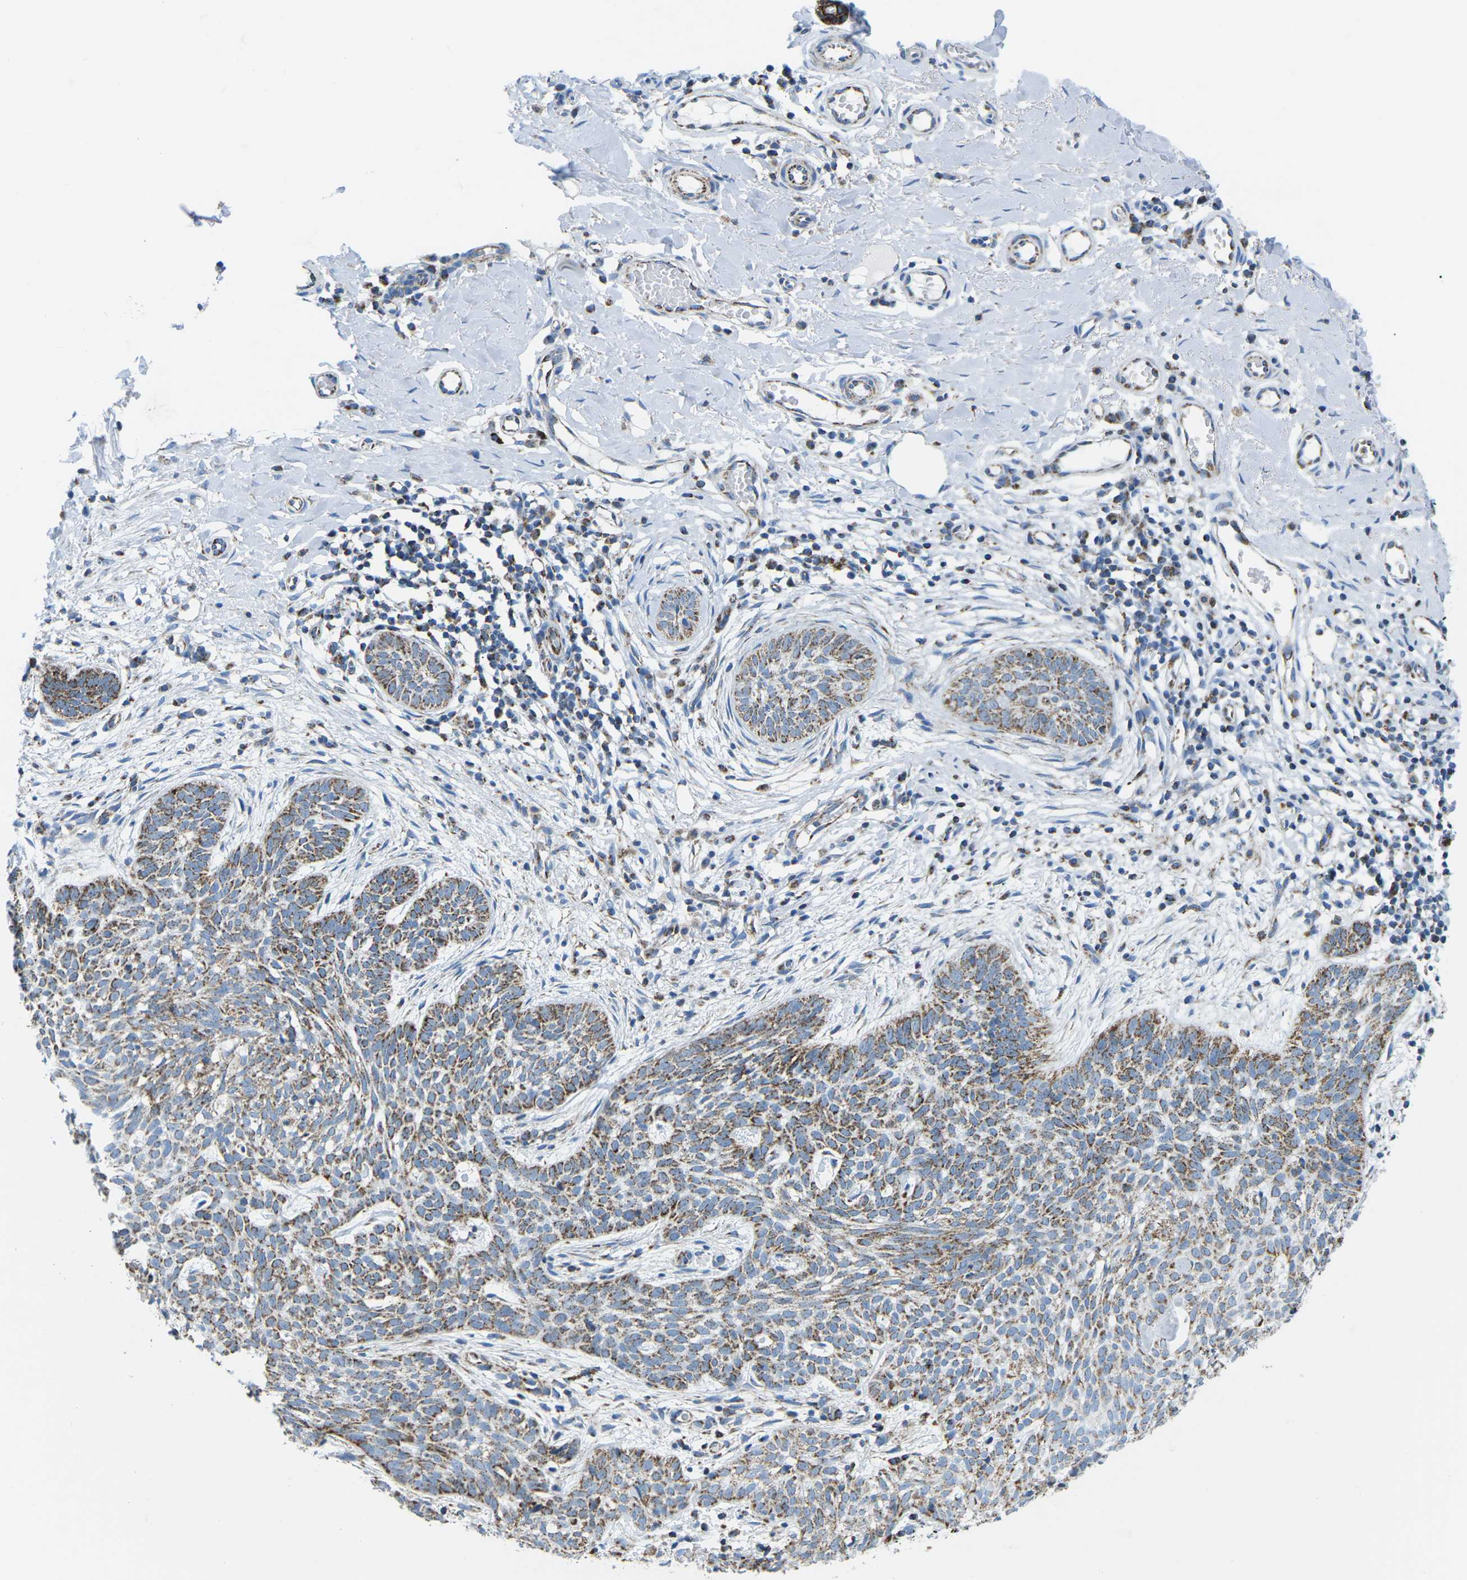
{"staining": {"intensity": "moderate", "quantity": ">75%", "location": "cytoplasmic/membranous"}, "tissue": "skin cancer", "cell_type": "Tumor cells", "image_type": "cancer", "snomed": [{"axis": "morphology", "description": "Basal cell carcinoma"}, {"axis": "topography", "description": "Skin"}], "caption": "Skin cancer stained with immunohistochemistry demonstrates moderate cytoplasmic/membranous positivity in approximately >75% of tumor cells.", "gene": "COX6C", "patient": {"sex": "female", "age": 59}}